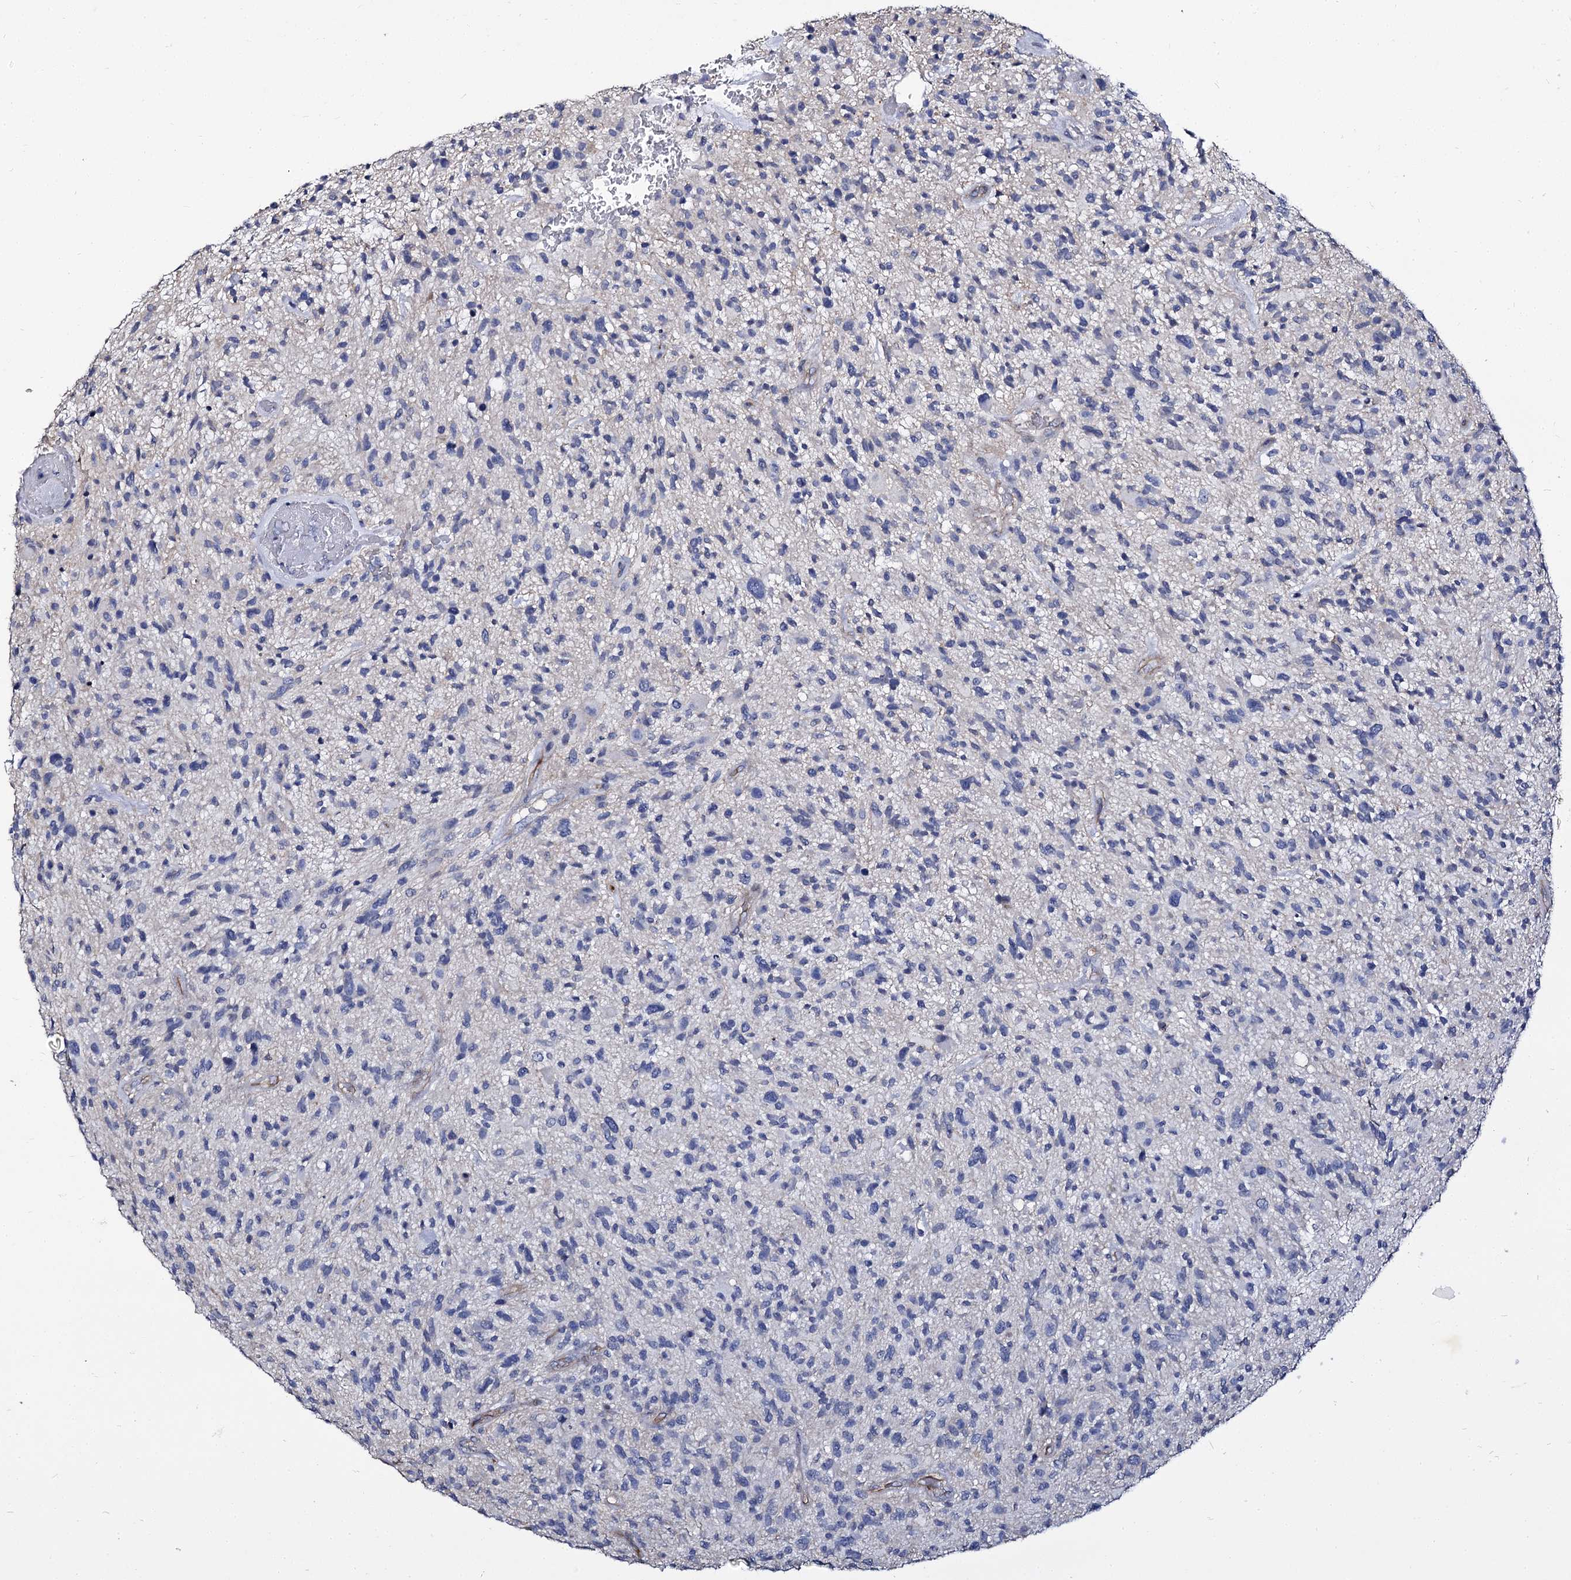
{"staining": {"intensity": "negative", "quantity": "none", "location": "none"}, "tissue": "glioma", "cell_type": "Tumor cells", "image_type": "cancer", "snomed": [{"axis": "morphology", "description": "Glioma, malignant, High grade"}, {"axis": "topography", "description": "Brain"}], "caption": "The immunohistochemistry histopathology image has no significant expression in tumor cells of malignant high-grade glioma tissue.", "gene": "CBFB", "patient": {"sex": "male", "age": 47}}